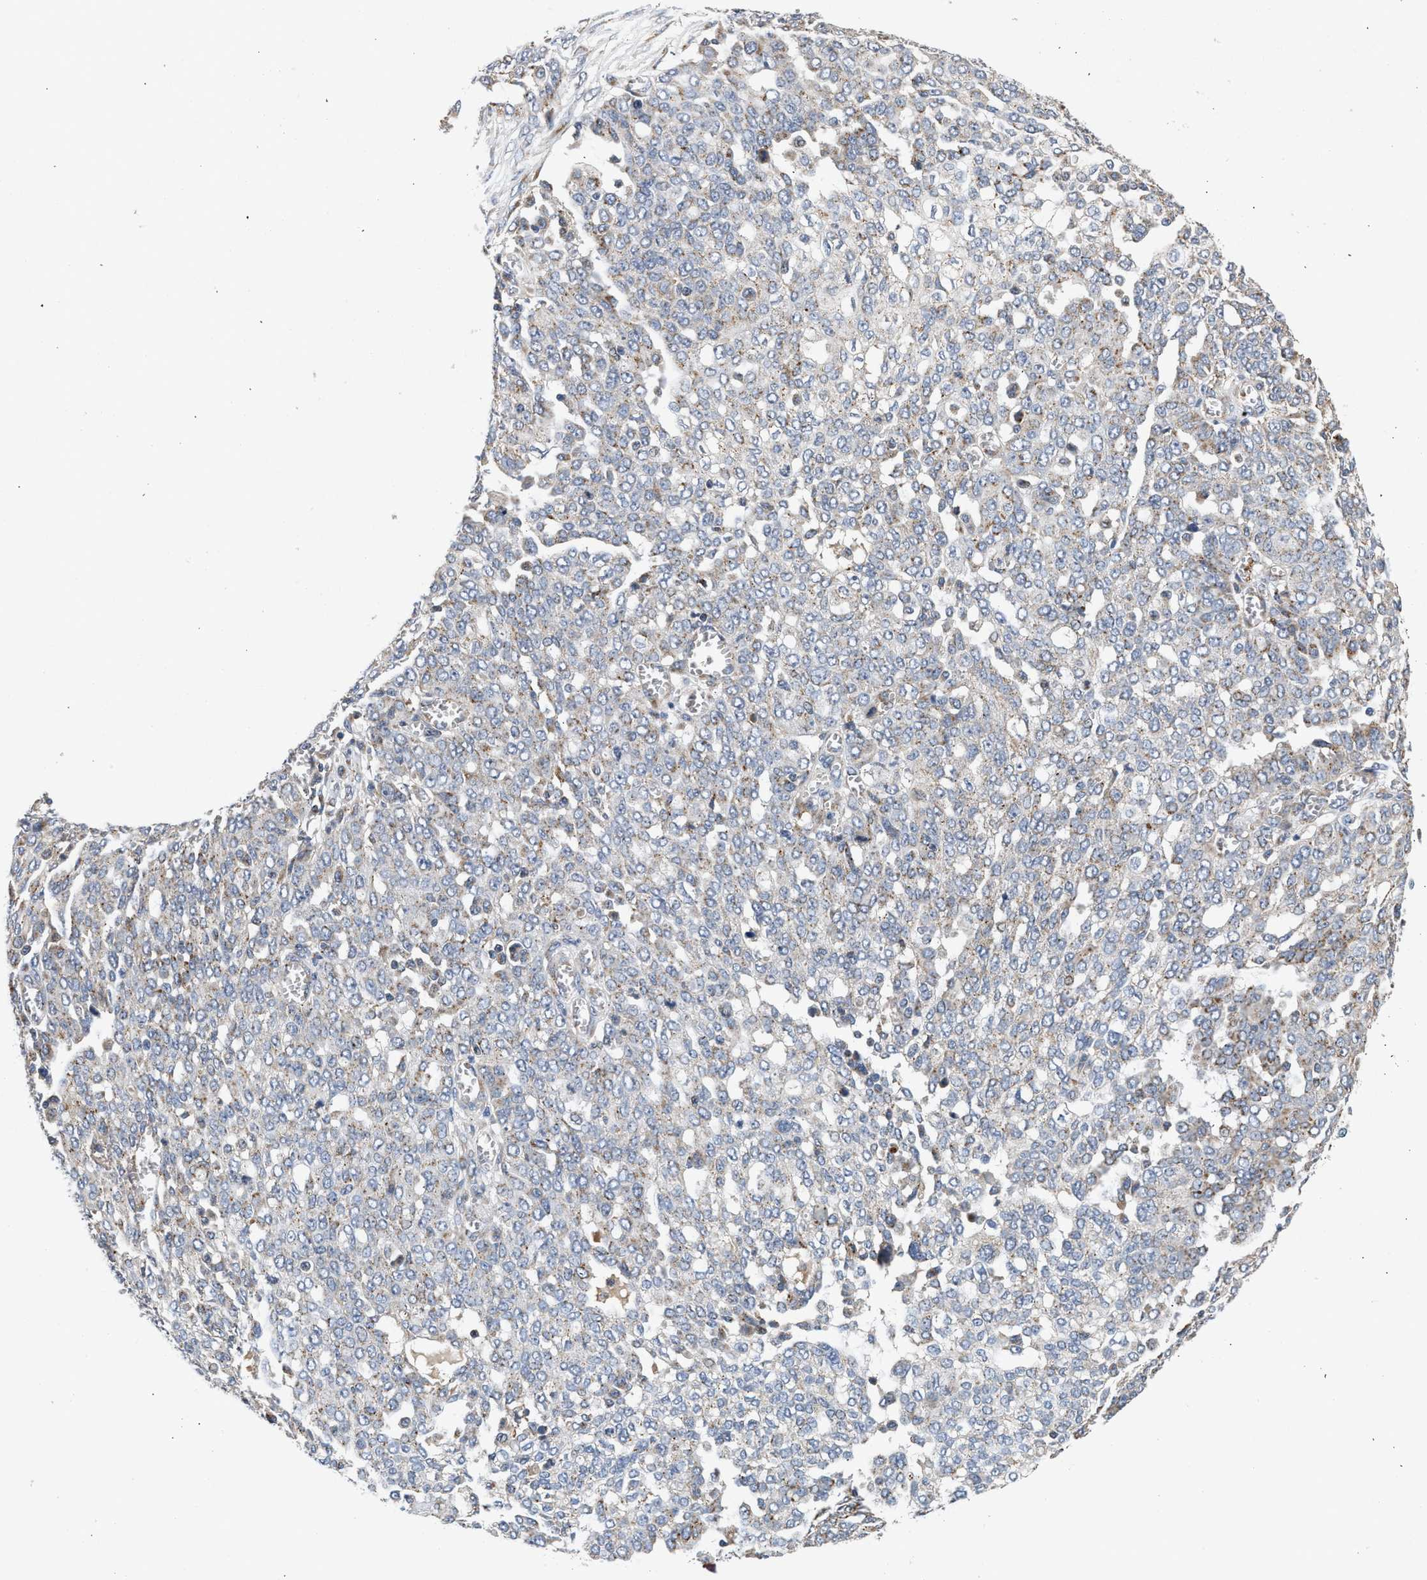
{"staining": {"intensity": "weak", "quantity": ">75%", "location": "cytoplasmic/membranous"}, "tissue": "ovarian cancer", "cell_type": "Tumor cells", "image_type": "cancer", "snomed": [{"axis": "morphology", "description": "Cystadenocarcinoma, serous, NOS"}, {"axis": "topography", "description": "Soft tissue"}, {"axis": "topography", "description": "Ovary"}], "caption": "This micrograph displays immunohistochemistry (IHC) staining of human ovarian serous cystadenocarcinoma, with low weak cytoplasmic/membranous positivity in approximately >75% of tumor cells.", "gene": "PIM1", "patient": {"sex": "female", "age": 57}}